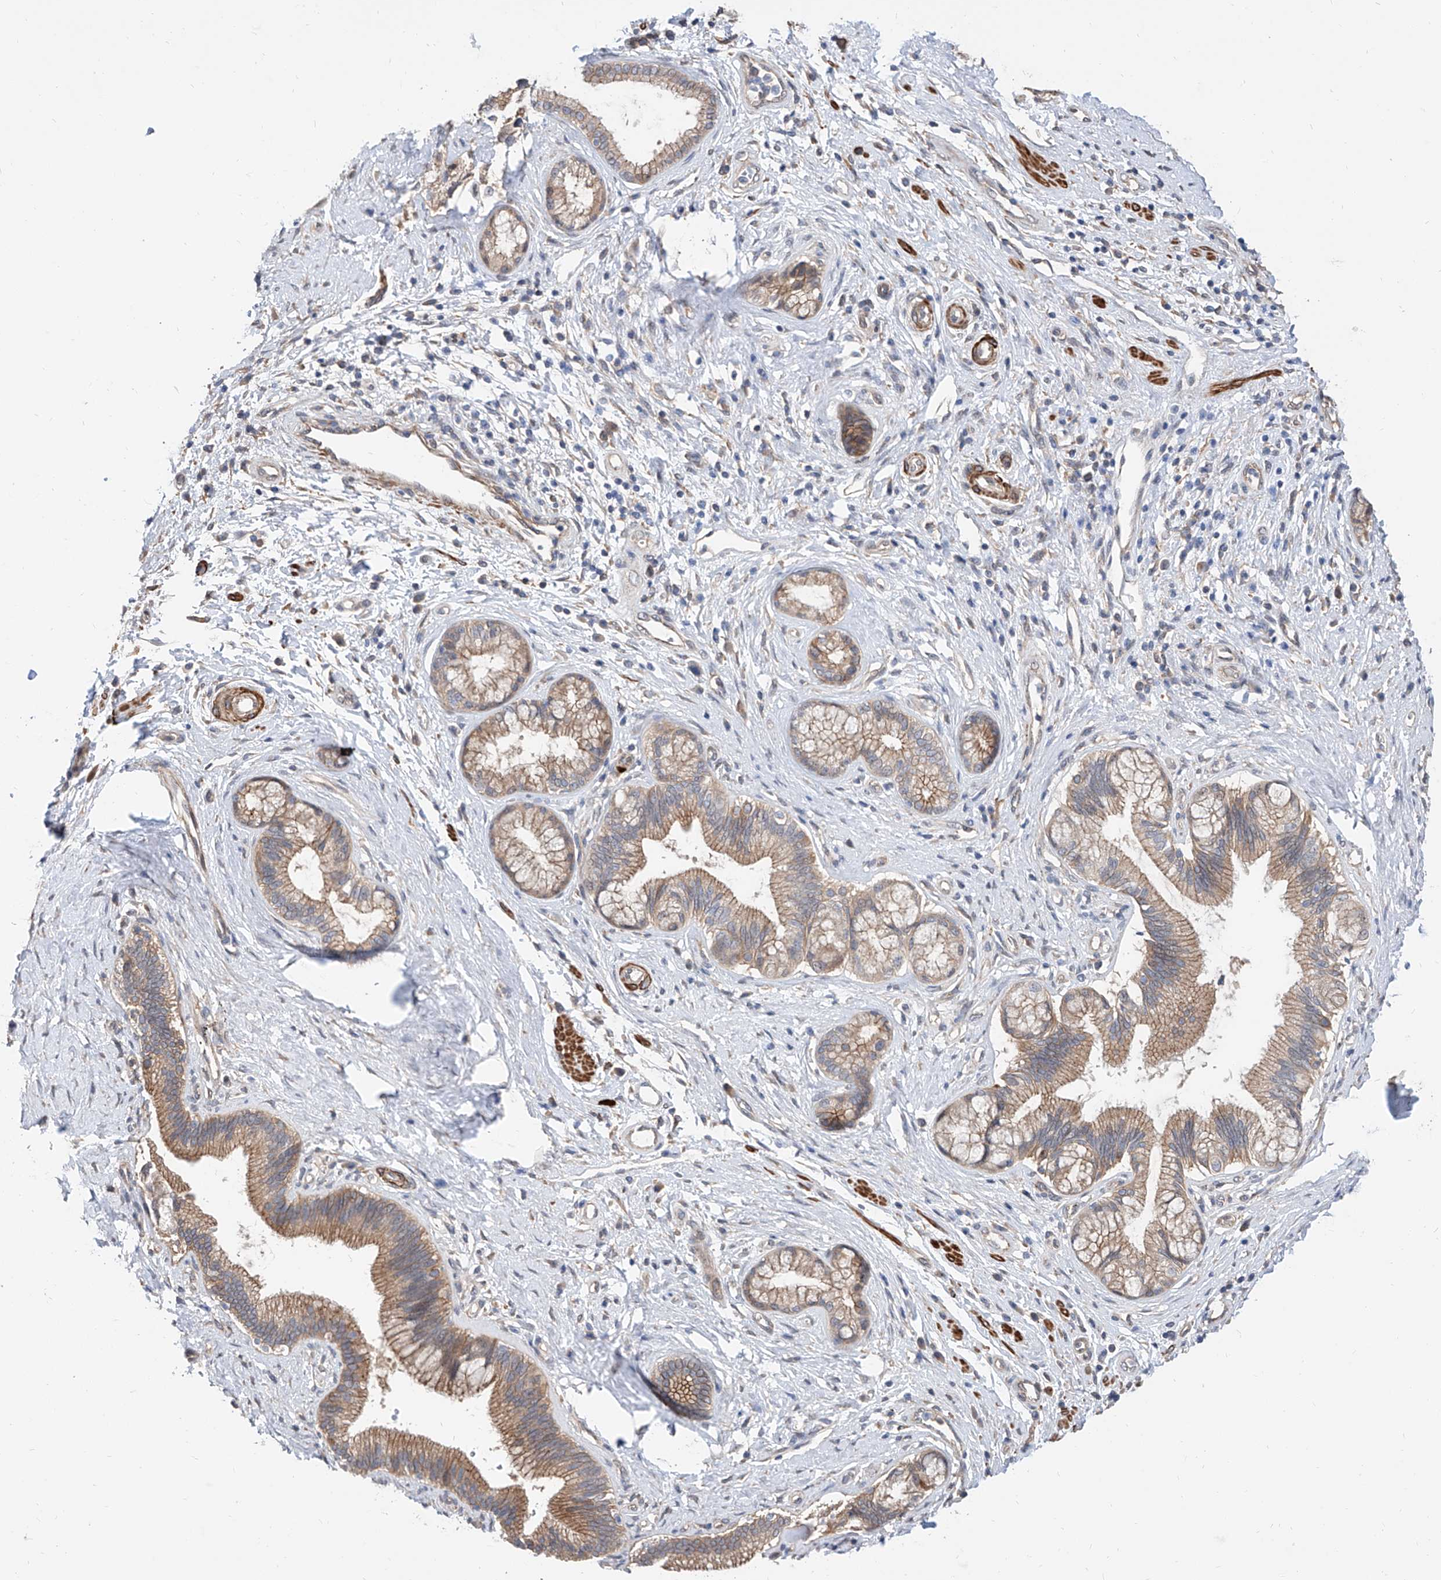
{"staining": {"intensity": "moderate", "quantity": "25%-75%", "location": "cytoplasmic/membranous"}, "tissue": "pancreatic cancer", "cell_type": "Tumor cells", "image_type": "cancer", "snomed": [{"axis": "morphology", "description": "Adenocarcinoma, NOS"}, {"axis": "topography", "description": "Pancreas"}], "caption": "A medium amount of moderate cytoplasmic/membranous positivity is present in about 25%-75% of tumor cells in pancreatic cancer tissue.", "gene": "MAGEE2", "patient": {"sex": "female", "age": 73}}